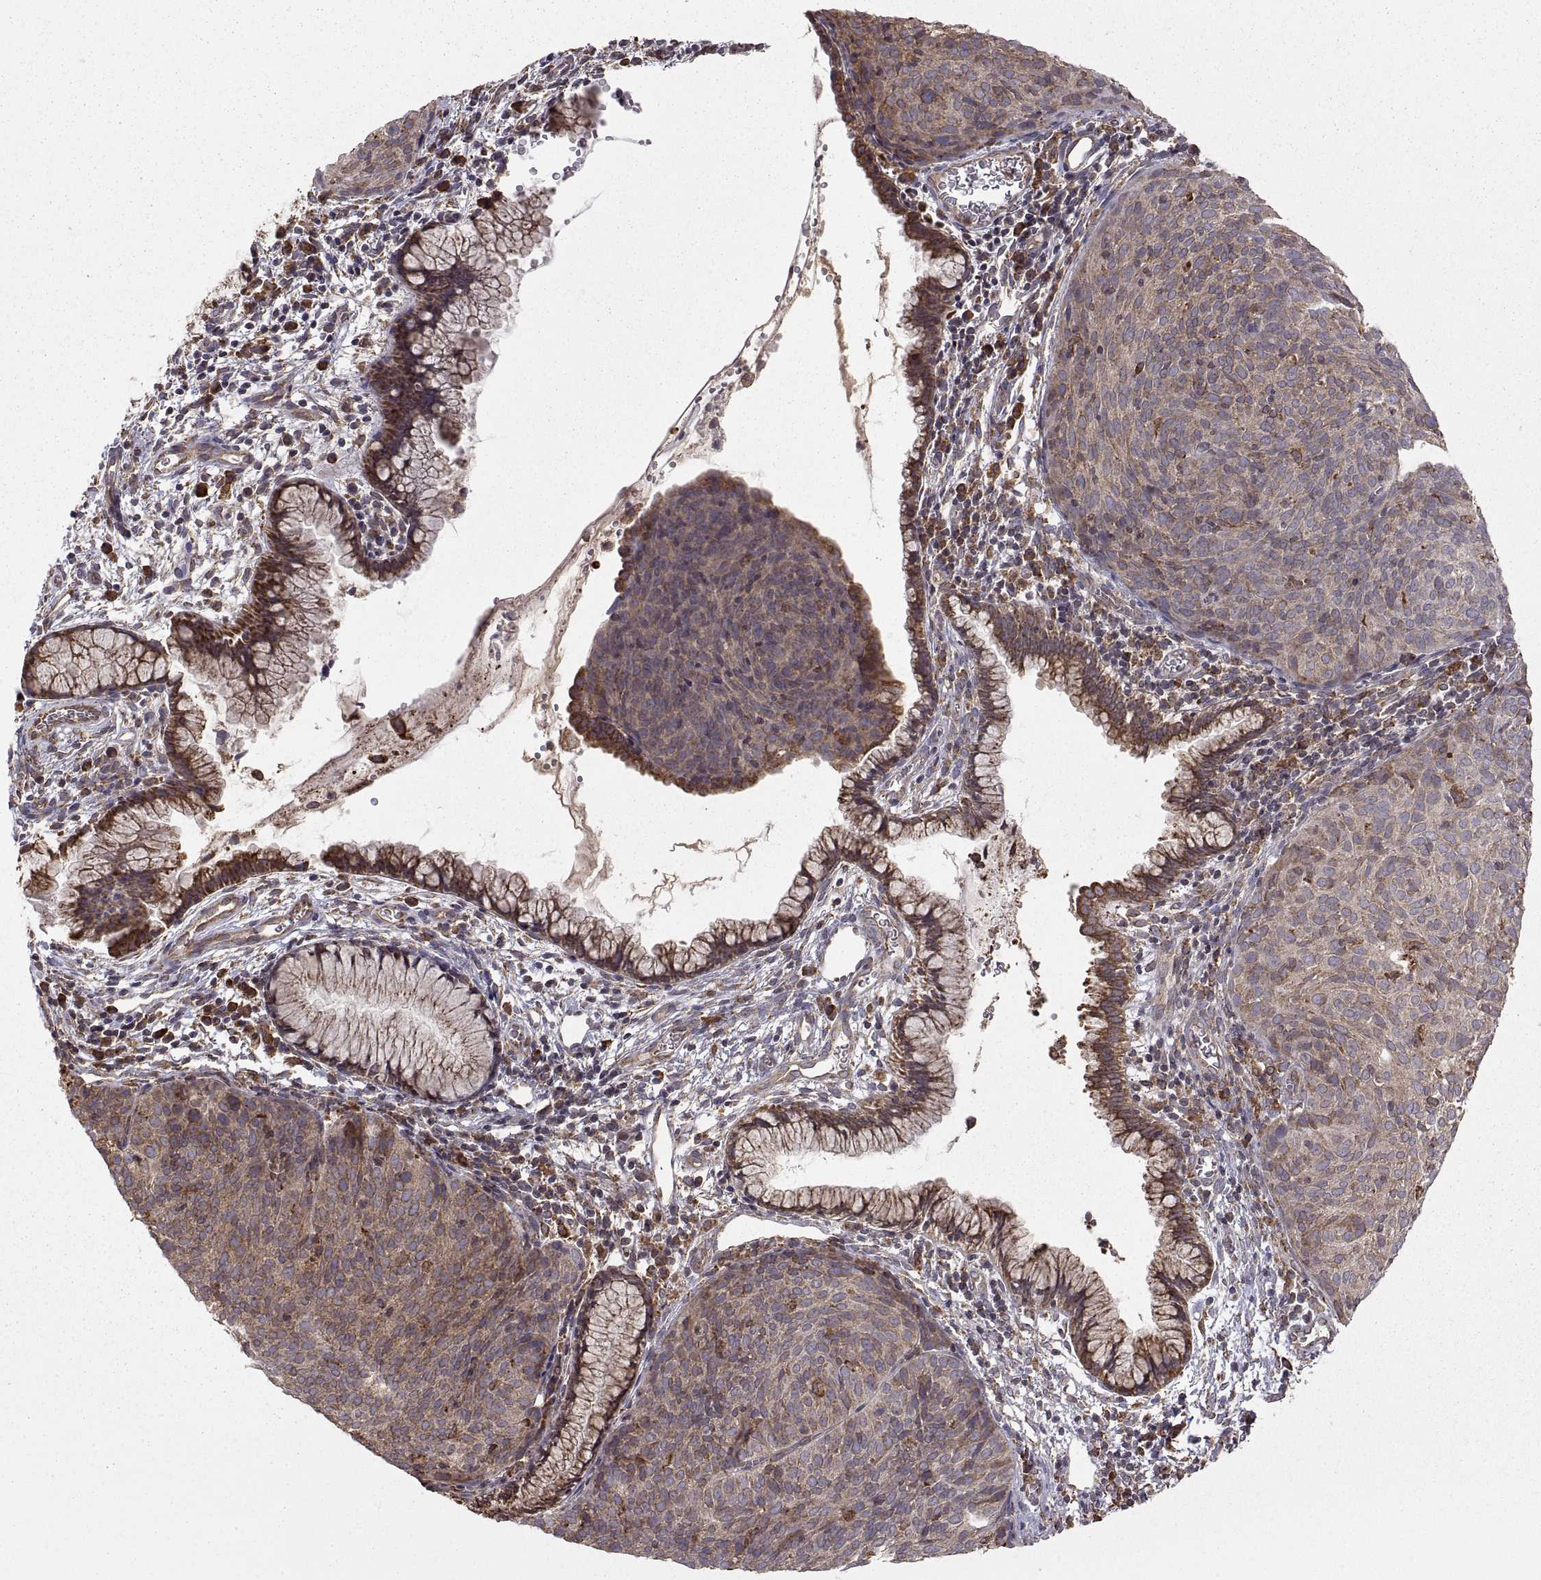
{"staining": {"intensity": "strong", "quantity": "<25%", "location": "cytoplasmic/membranous"}, "tissue": "cervical cancer", "cell_type": "Tumor cells", "image_type": "cancer", "snomed": [{"axis": "morphology", "description": "Squamous cell carcinoma, NOS"}, {"axis": "topography", "description": "Cervix"}], "caption": "Human cervical squamous cell carcinoma stained for a protein (brown) exhibits strong cytoplasmic/membranous positive staining in approximately <25% of tumor cells.", "gene": "PDIA3", "patient": {"sex": "female", "age": 39}}